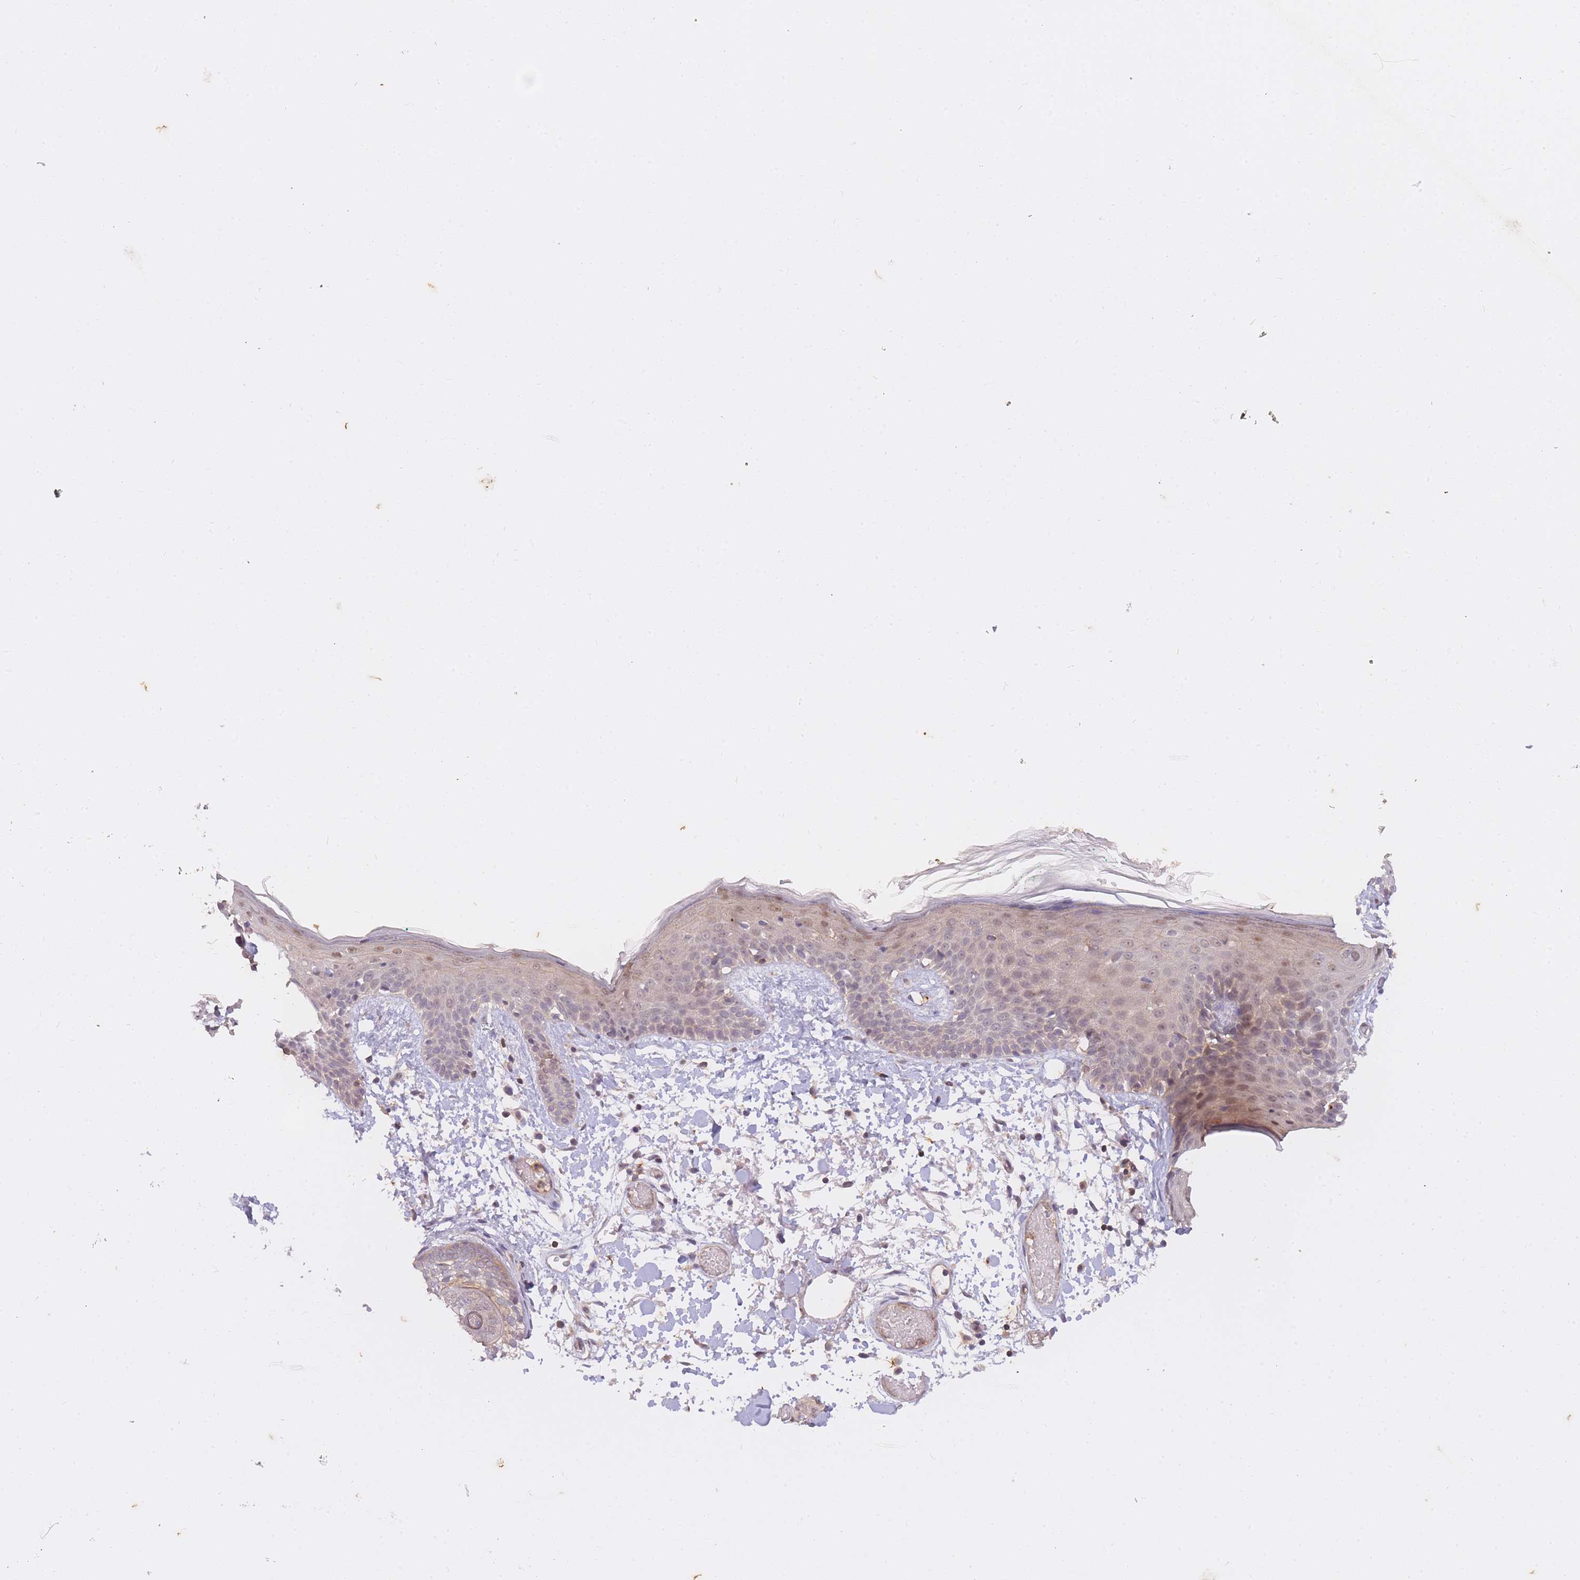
{"staining": {"intensity": "weak", "quantity": ">75%", "location": "cytoplasmic/membranous,nuclear"}, "tissue": "skin", "cell_type": "Fibroblasts", "image_type": "normal", "snomed": [{"axis": "morphology", "description": "Normal tissue, NOS"}, {"axis": "topography", "description": "Skin"}], "caption": "A high-resolution photomicrograph shows immunohistochemistry staining of unremarkable skin, which demonstrates weak cytoplasmic/membranous,nuclear positivity in approximately >75% of fibroblasts.", "gene": "ST8SIA4", "patient": {"sex": "male", "age": 79}}